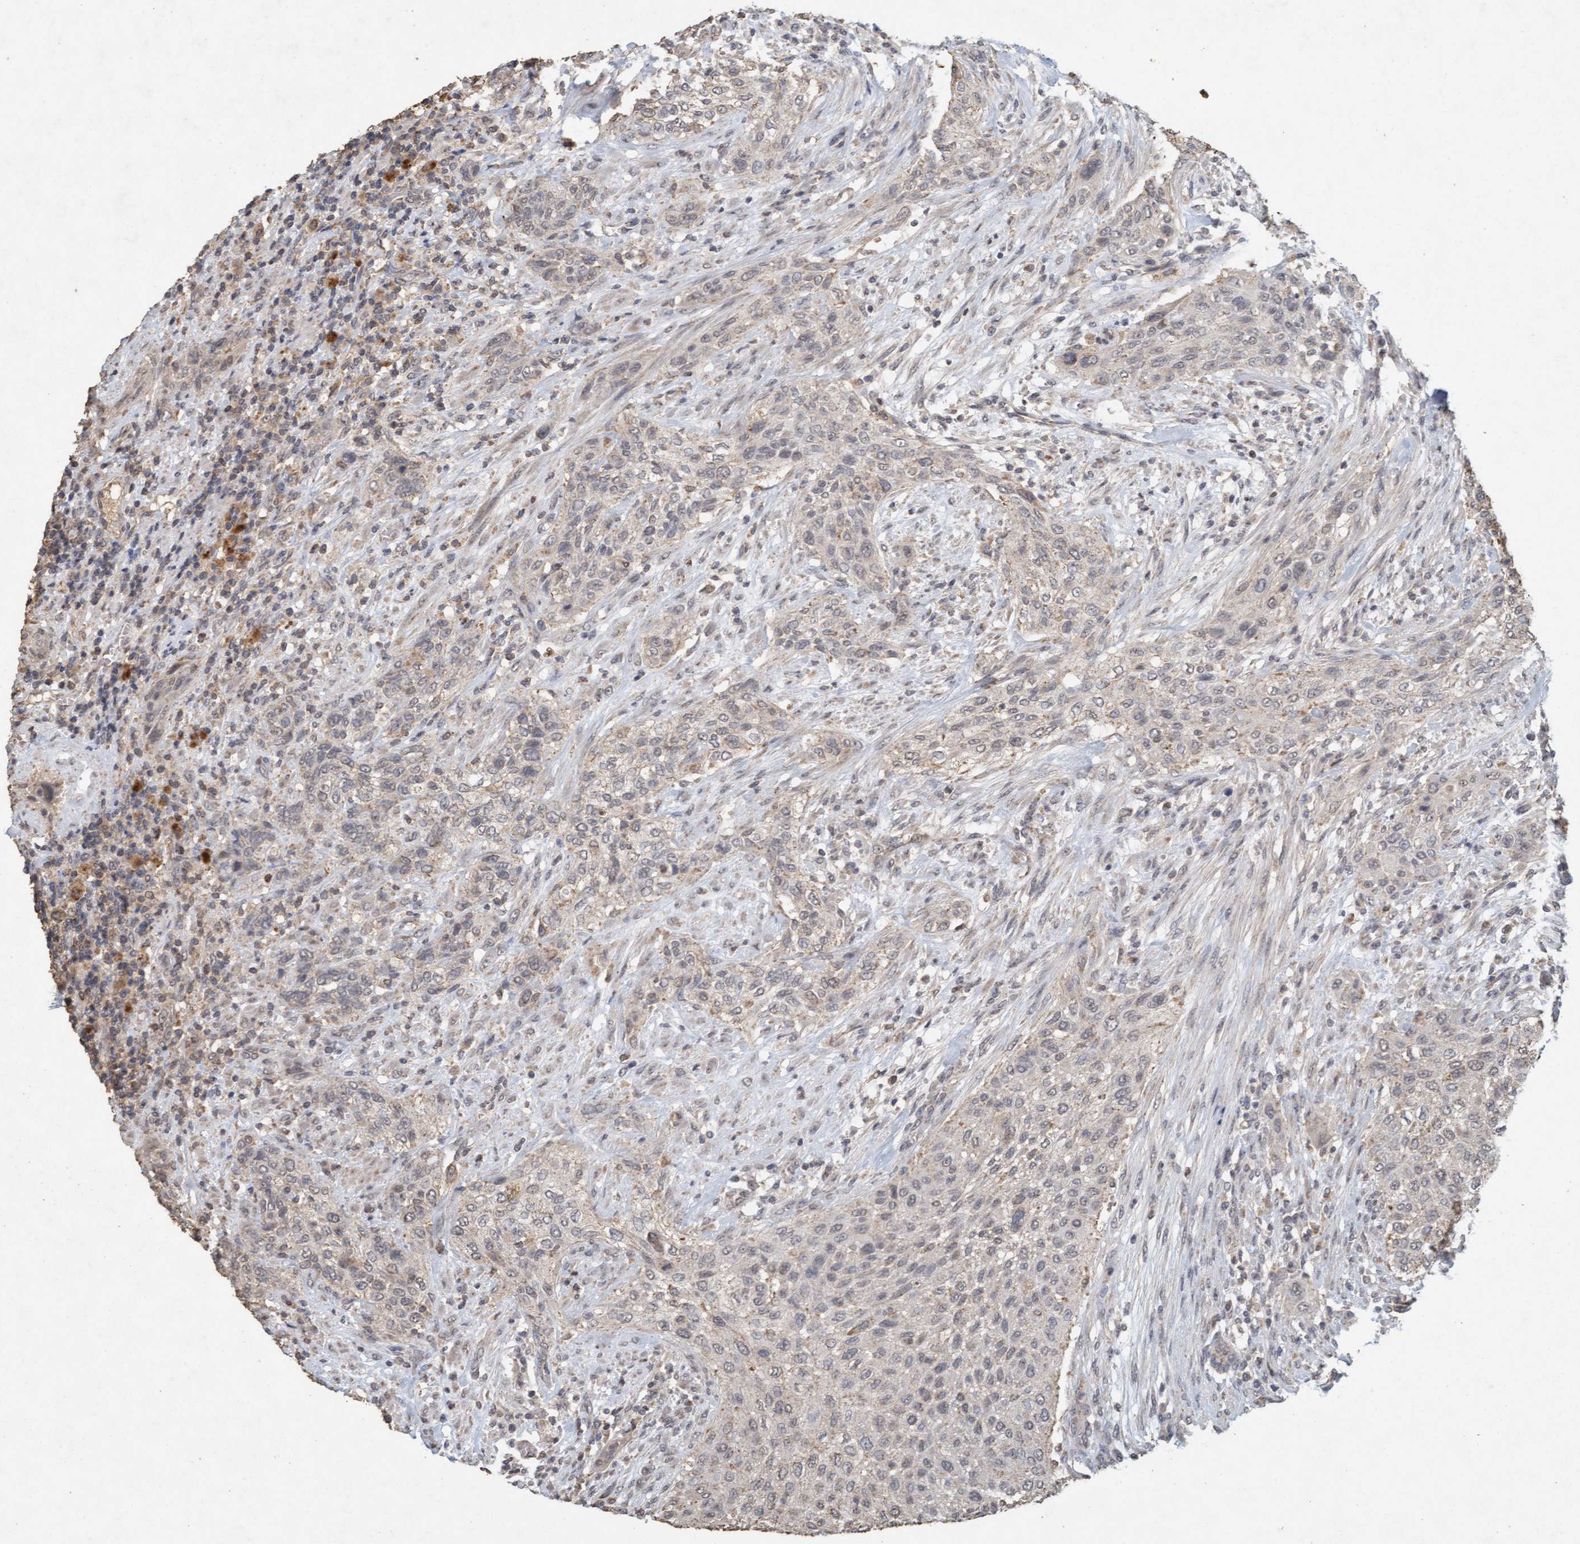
{"staining": {"intensity": "weak", "quantity": "25%-75%", "location": "cytoplasmic/membranous"}, "tissue": "urothelial cancer", "cell_type": "Tumor cells", "image_type": "cancer", "snomed": [{"axis": "morphology", "description": "Urothelial carcinoma, Low grade"}, {"axis": "morphology", "description": "Urothelial carcinoma, High grade"}, {"axis": "topography", "description": "Urinary bladder"}], "caption": "Human urothelial carcinoma (low-grade) stained with a protein marker demonstrates weak staining in tumor cells.", "gene": "VSIG8", "patient": {"sex": "male", "age": 35}}